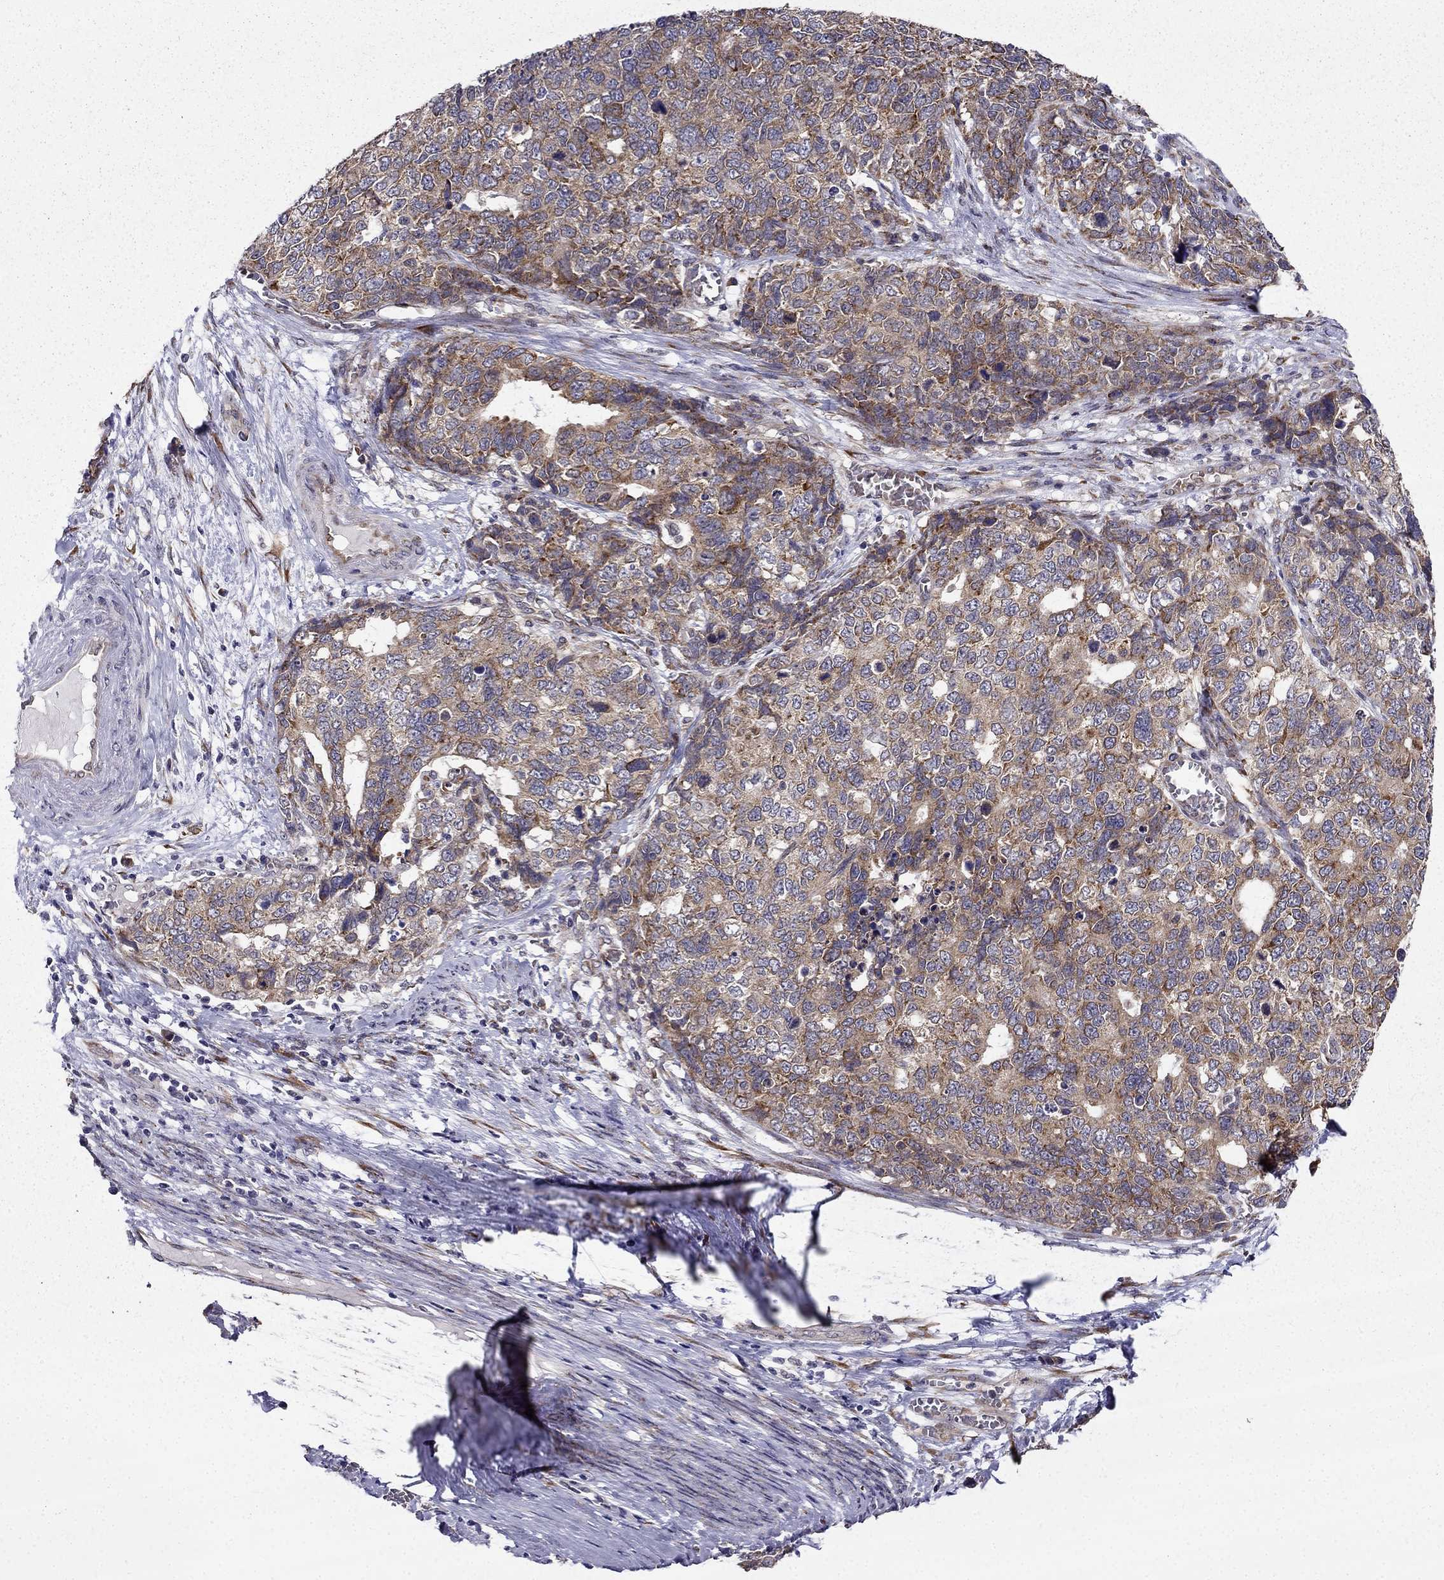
{"staining": {"intensity": "moderate", "quantity": "<25%", "location": "cytoplasmic/membranous"}, "tissue": "cervical cancer", "cell_type": "Tumor cells", "image_type": "cancer", "snomed": [{"axis": "morphology", "description": "Squamous cell carcinoma, NOS"}, {"axis": "topography", "description": "Cervix"}], "caption": "Cervical cancer (squamous cell carcinoma) tissue shows moderate cytoplasmic/membranous expression in approximately <25% of tumor cells, visualized by immunohistochemistry. The protein is shown in brown color, while the nuclei are stained blue.", "gene": "ARHGEF28", "patient": {"sex": "female", "age": 63}}